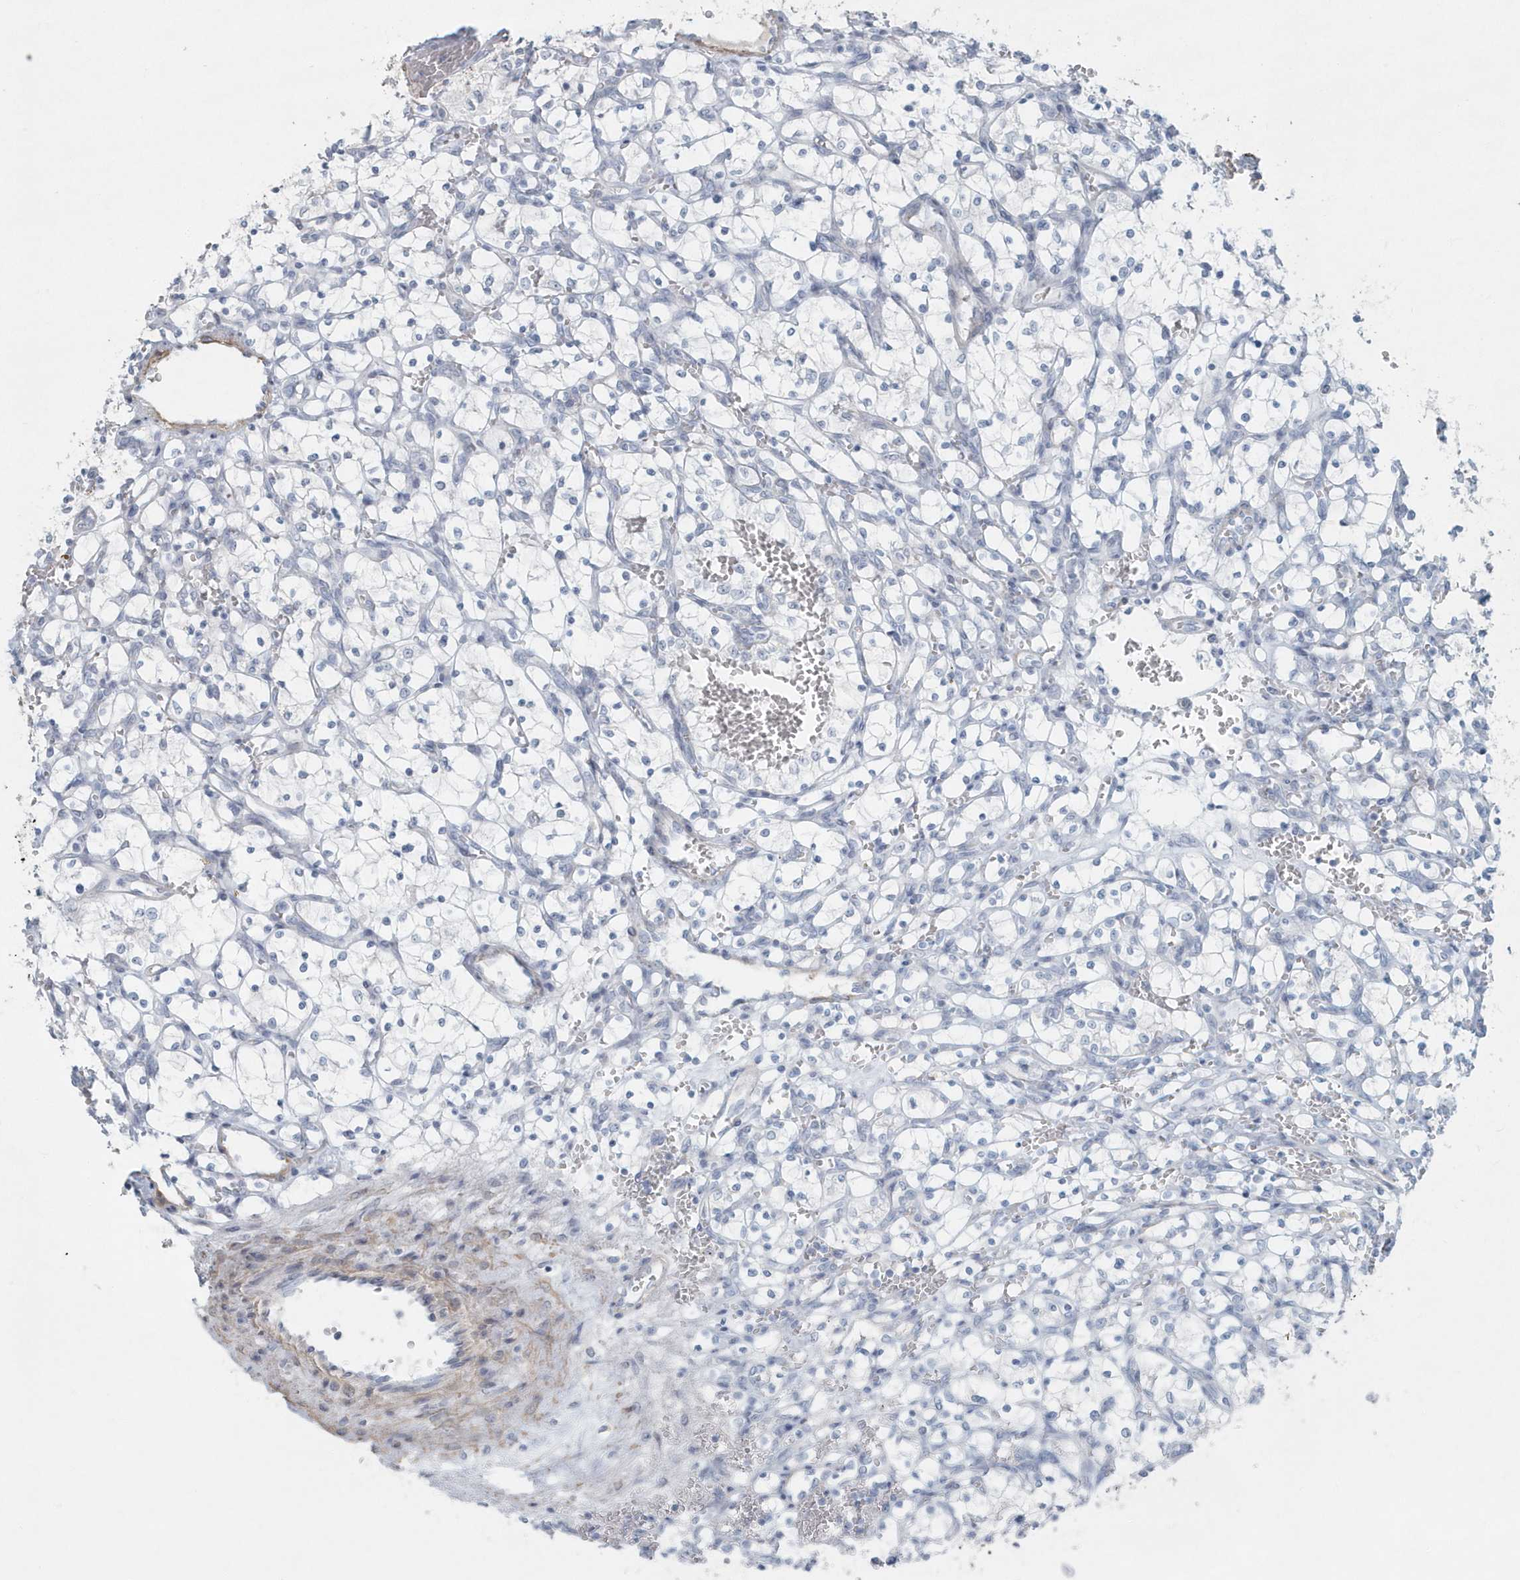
{"staining": {"intensity": "negative", "quantity": "none", "location": "none"}, "tissue": "renal cancer", "cell_type": "Tumor cells", "image_type": "cancer", "snomed": [{"axis": "morphology", "description": "Adenocarcinoma, NOS"}, {"axis": "topography", "description": "Kidney"}], "caption": "High power microscopy photomicrograph of an immunohistochemistry (IHC) micrograph of renal adenocarcinoma, revealing no significant expression in tumor cells. Brightfield microscopy of IHC stained with DAB (brown) and hematoxylin (blue), captured at high magnification.", "gene": "MYOT", "patient": {"sex": "female", "age": 69}}